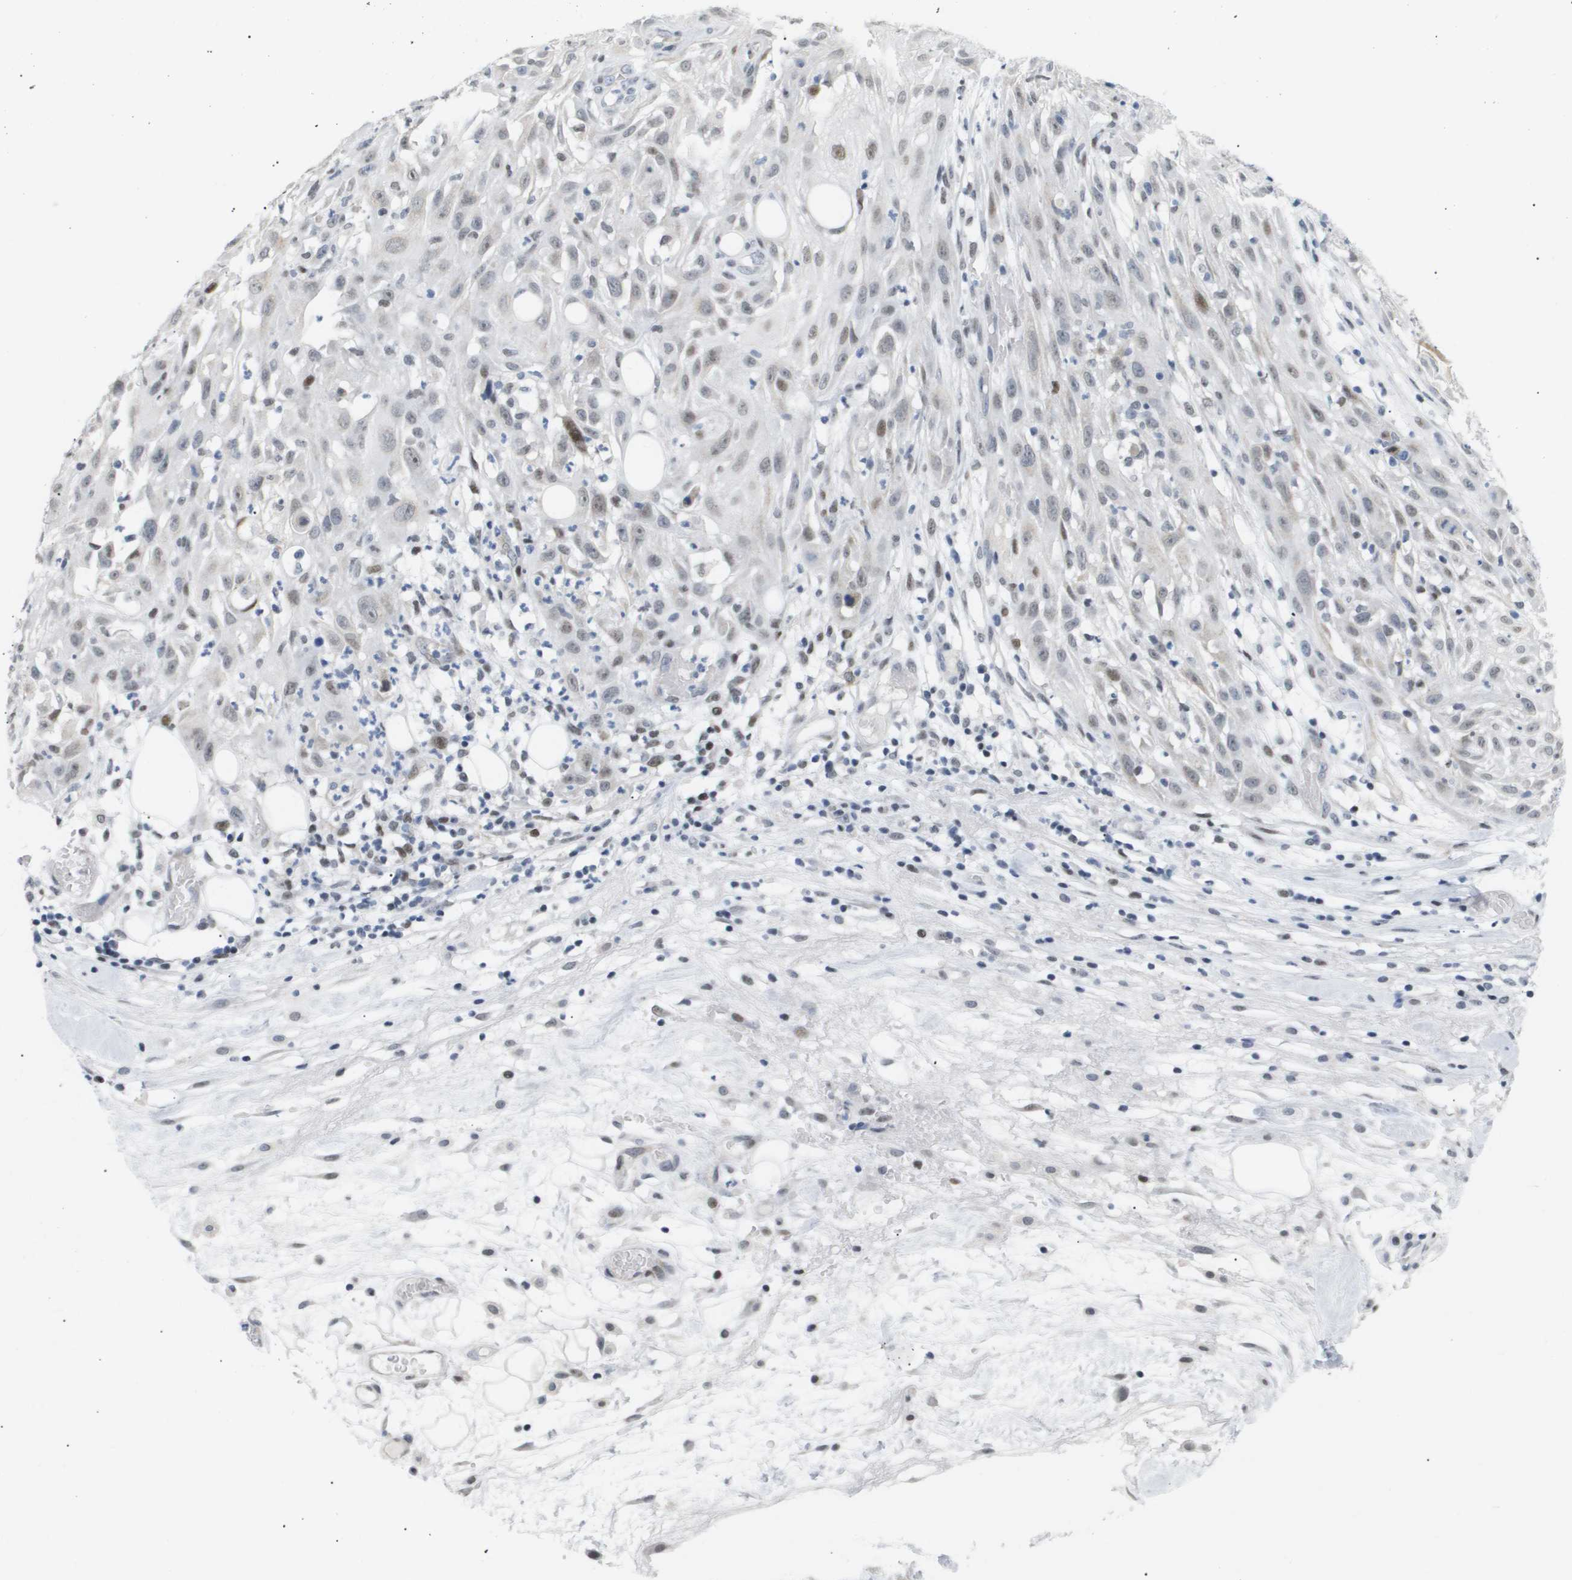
{"staining": {"intensity": "weak", "quantity": "<25%", "location": "nuclear"}, "tissue": "skin cancer", "cell_type": "Tumor cells", "image_type": "cancer", "snomed": [{"axis": "morphology", "description": "Squamous cell carcinoma, NOS"}, {"axis": "topography", "description": "Skin"}], "caption": "Tumor cells are negative for protein expression in human skin cancer.", "gene": "PPARD", "patient": {"sex": "male", "age": 75}}